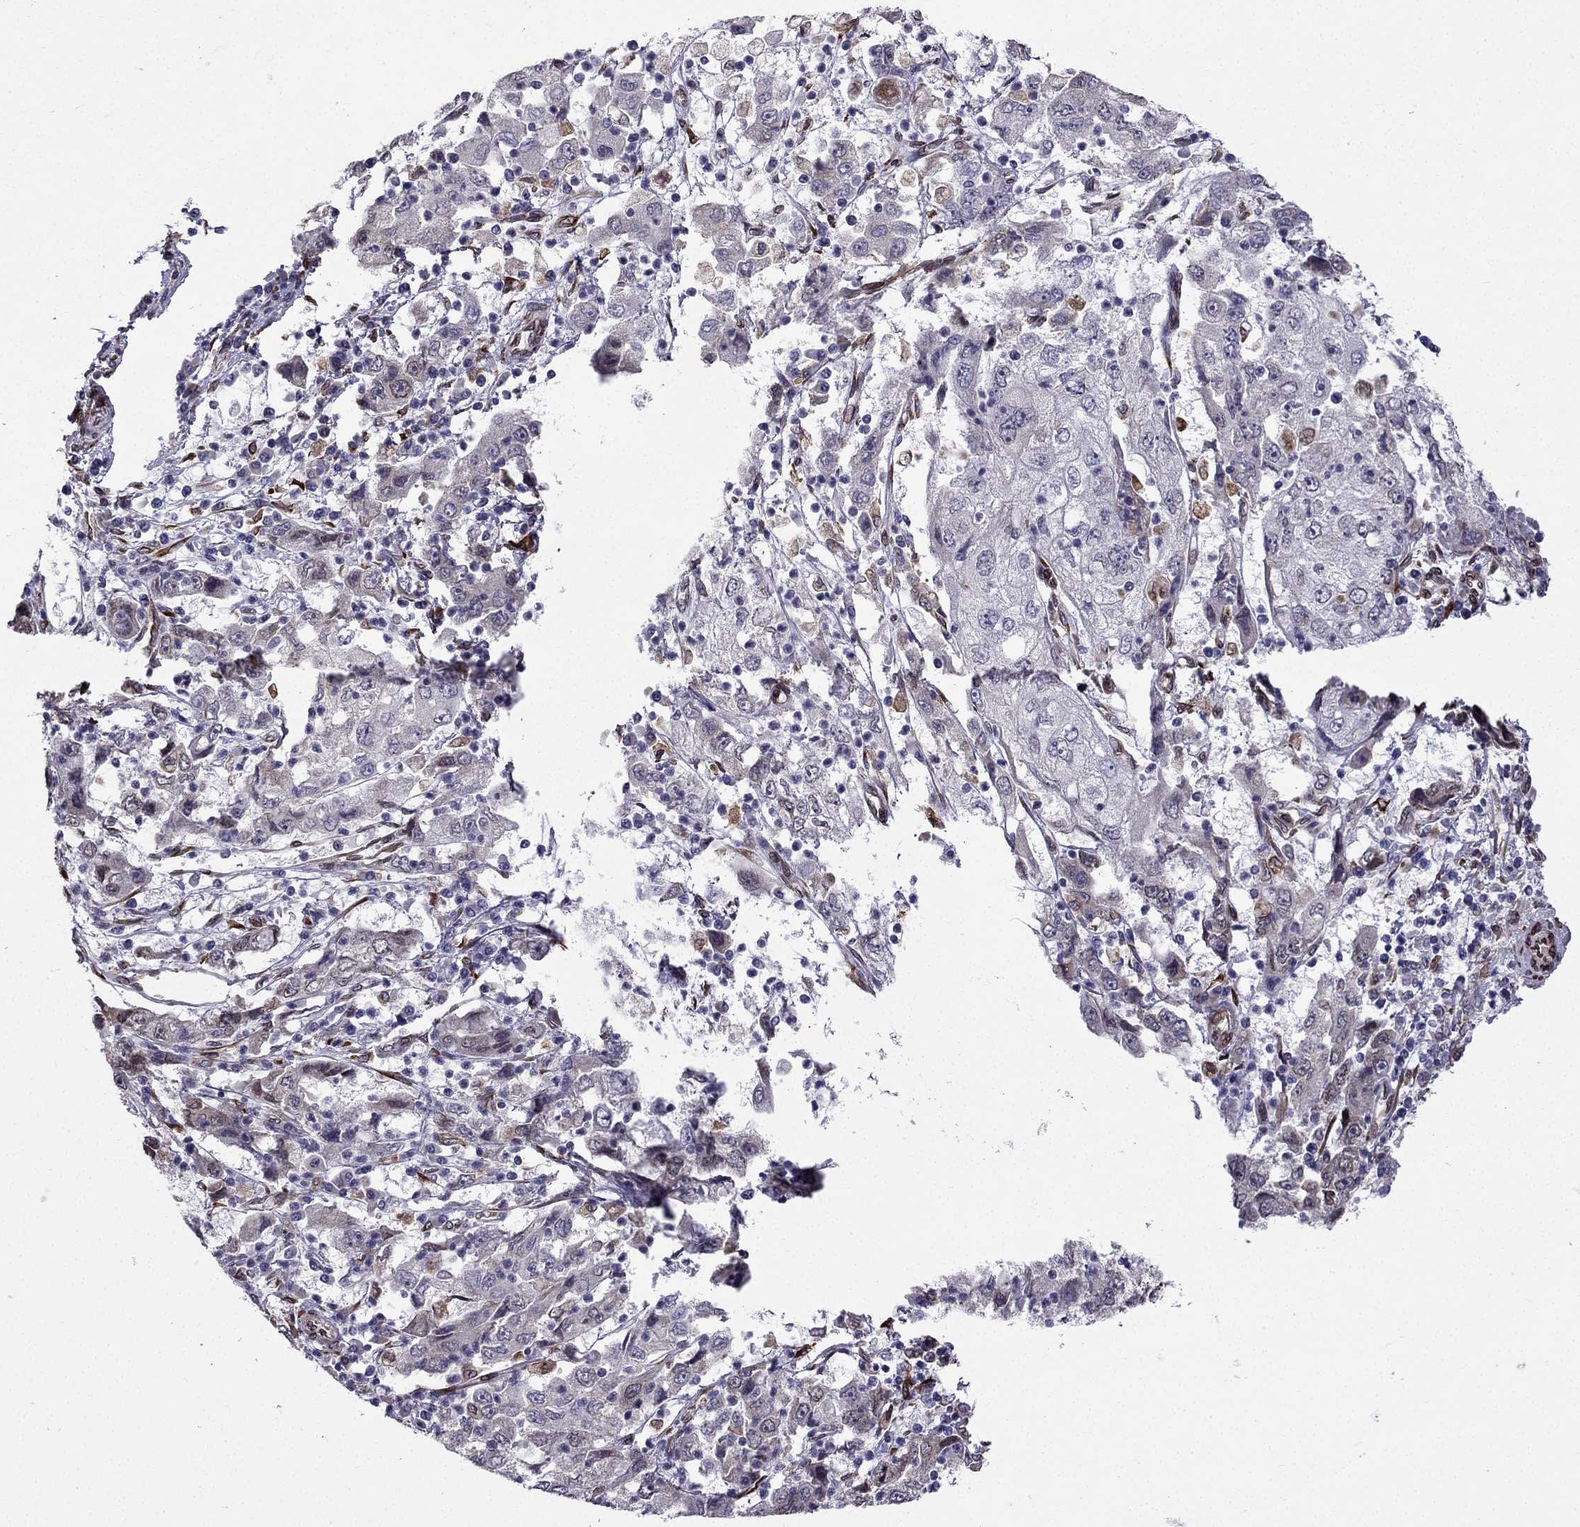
{"staining": {"intensity": "negative", "quantity": "none", "location": "none"}, "tissue": "cervical cancer", "cell_type": "Tumor cells", "image_type": "cancer", "snomed": [{"axis": "morphology", "description": "Squamous cell carcinoma, NOS"}, {"axis": "topography", "description": "Cervix"}], "caption": "A histopathology image of squamous cell carcinoma (cervical) stained for a protein shows no brown staining in tumor cells.", "gene": "IKBIP", "patient": {"sex": "female", "age": 36}}